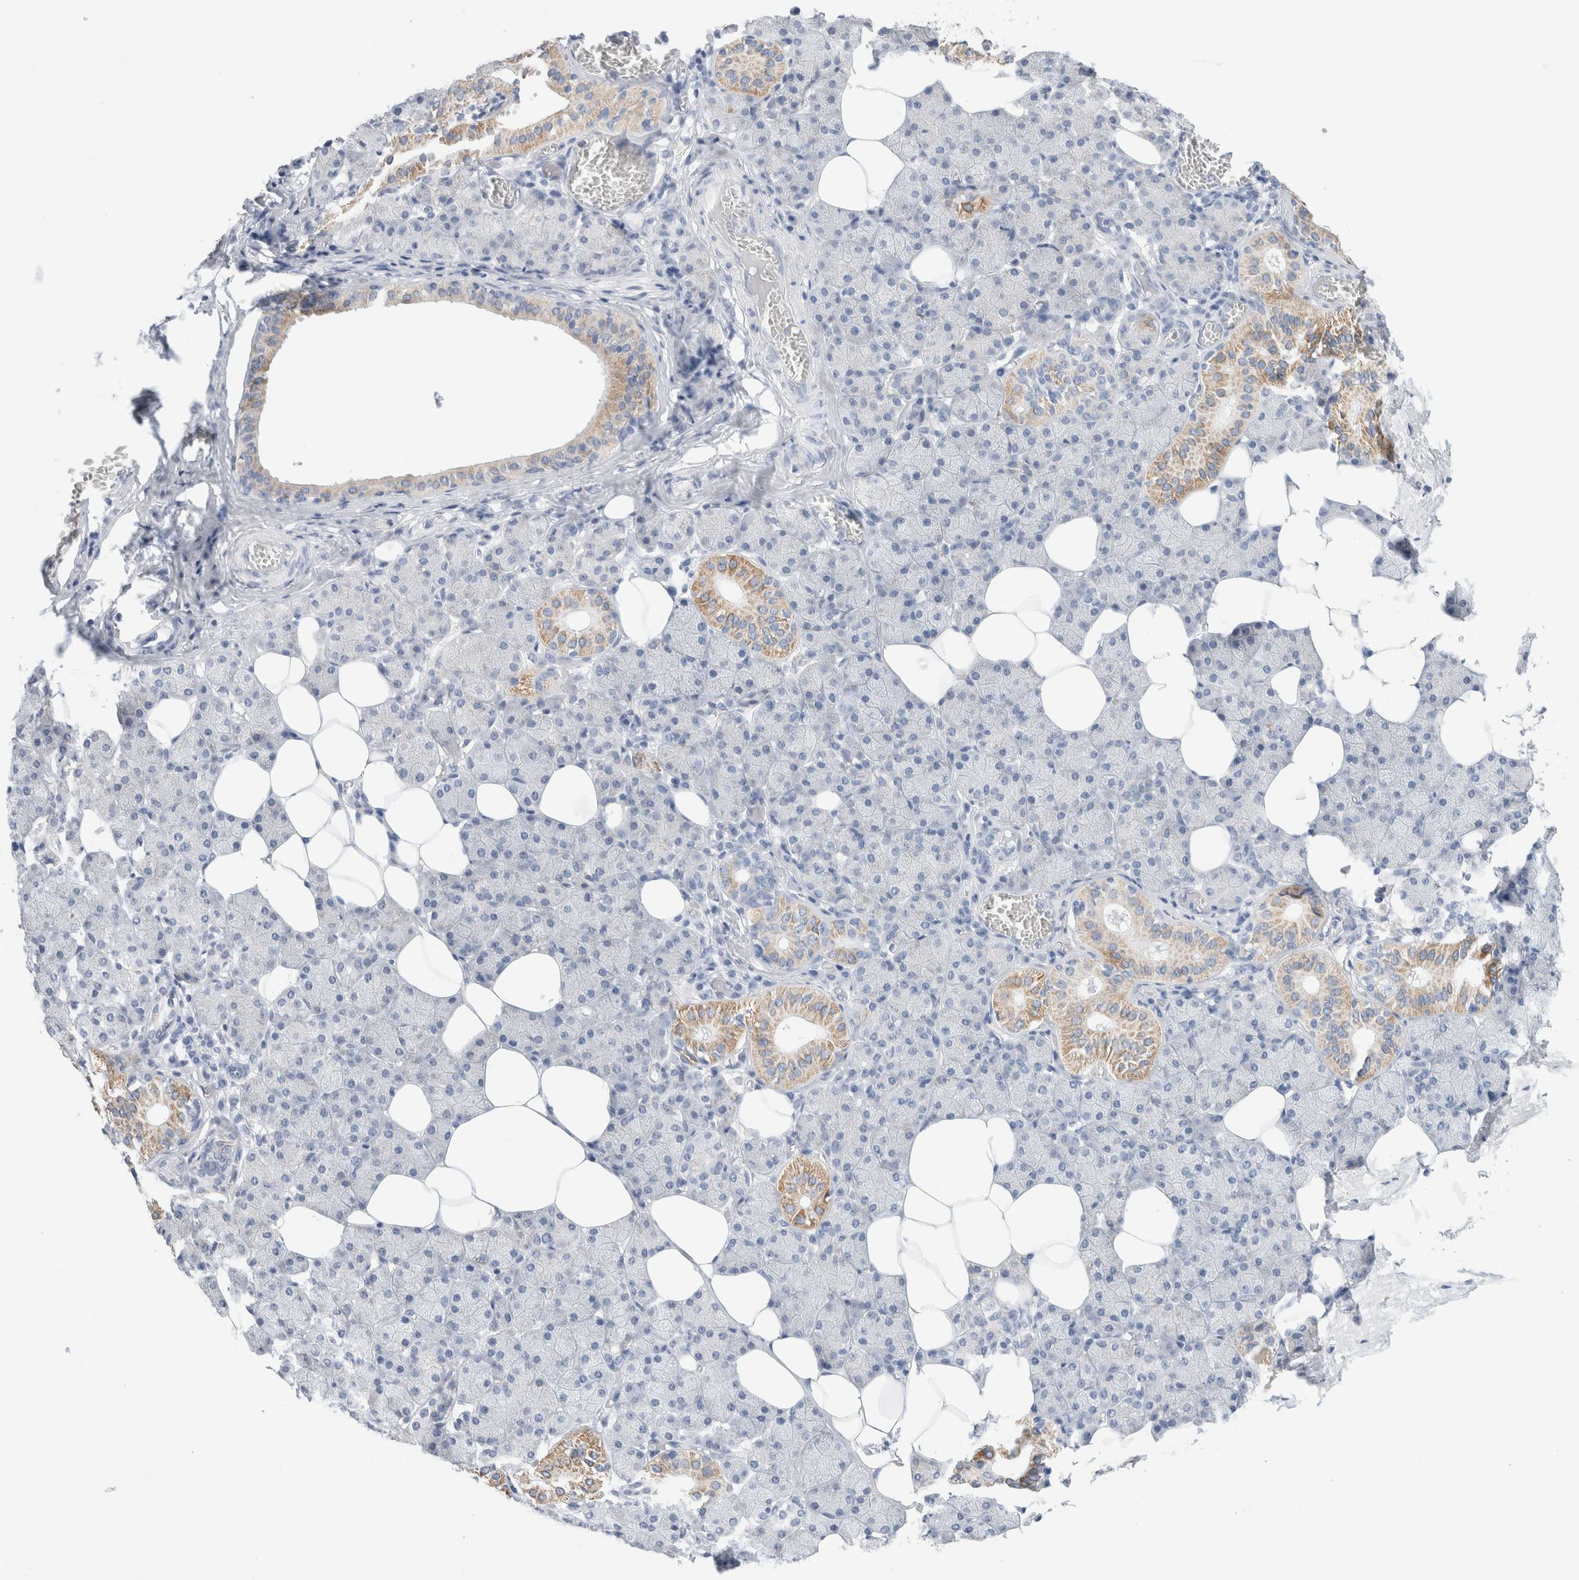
{"staining": {"intensity": "moderate", "quantity": "<25%", "location": "cytoplasmic/membranous"}, "tissue": "salivary gland", "cell_type": "Glandular cells", "image_type": "normal", "snomed": [{"axis": "morphology", "description": "Normal tissue, NOS"}, {"axis": "topography", "description": "Salivary gland"}], "caption": "IHC staining of normal salivary gland, which exhibits low levels of moderate cytoplasmic/membranous expression in approximately <25% of glandular cells indicating moderate cytoplasmic/membranous protein expression. The staining was performed using DAB (brown) for protein detection and nuclei were counterstained in hematoxylin (blue).", "gene": "ECHDC2", "patient": {"sex": "female", "age": 33}}